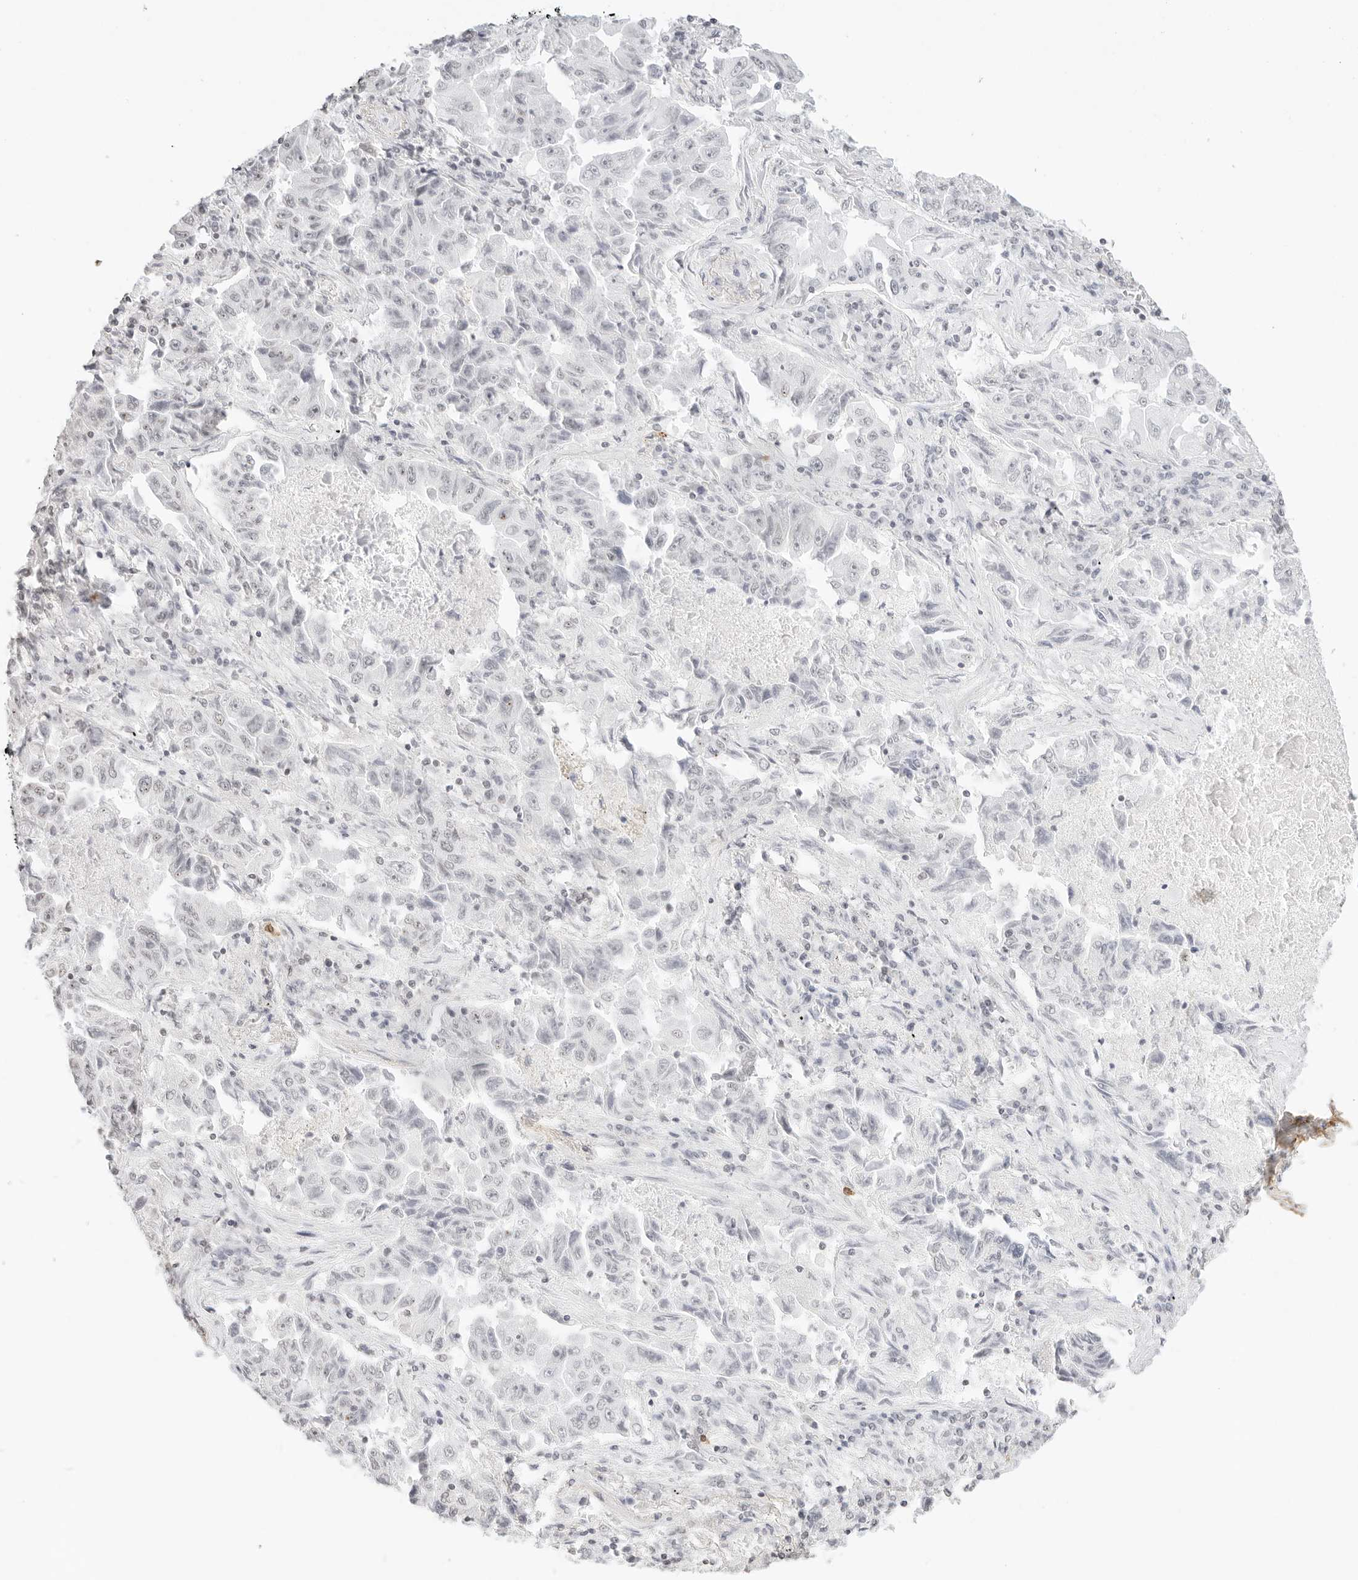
{"staining": {"intensity": "negative", "quantity": "none", "location": "none"}, "tissue": "lung cancer", "cell_type": "Tumor cells", "image_type": "cancer", "snomed": [{"axis": "morphology", "description": "Adenocarcinoma, NOS"}, {"axis": "topography", "description": "Lung"}], "caption": "An IHC micrograph of lung cancer (adenocarcinoma) is shown. There is no staining in tumor cells of lung cancer (adenocarcinoma).", "gene": "FBLN5", "patient": {"sex": "female", "age": 51}}